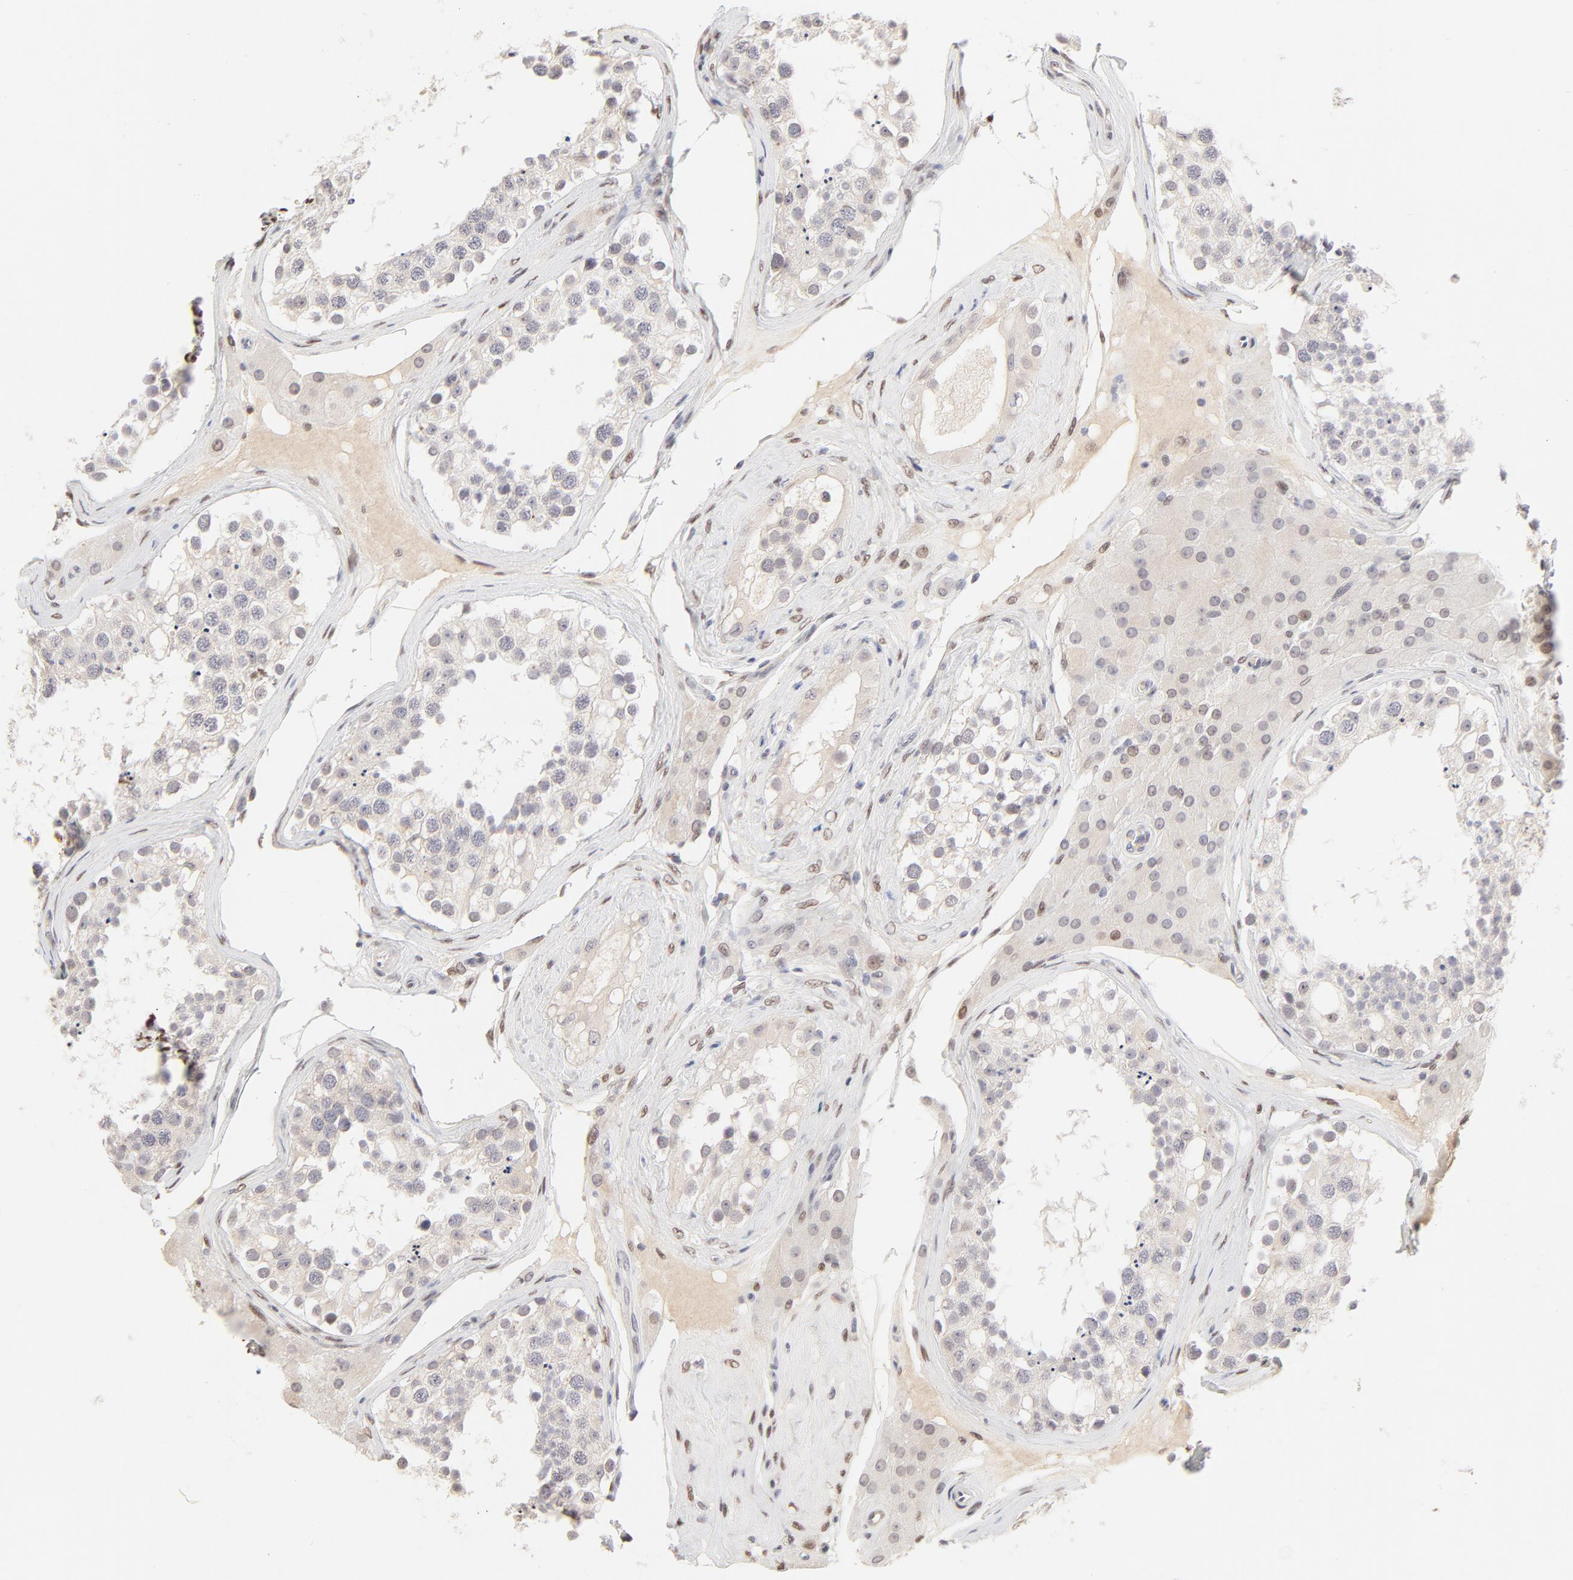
{"staining": {"intensity": "weak", "quantity": "<25%", "location": "nuclear"}, "tissue": "testis", "cell_type": "Cells in seminiferous ducts", "image_type": "normal", "snomed": [{"axis": "morphology", "description": "Normal tissue, NOS"}, {"axis": "topography", "description": "Testis"}], "caption": "This image is of benign testis stained with immunohistochemistry (IHC) to label a protein in brown with the nuclei are counter-stained blue. There is no staining in cells in seminiferous ducts. (Brightfield microscopy of DAB (3,3'-diaminobenzidine) immunohistochemistry at high magnification).", "gene": "PBX1", "patient": {"sex": "male", "age": 68}}